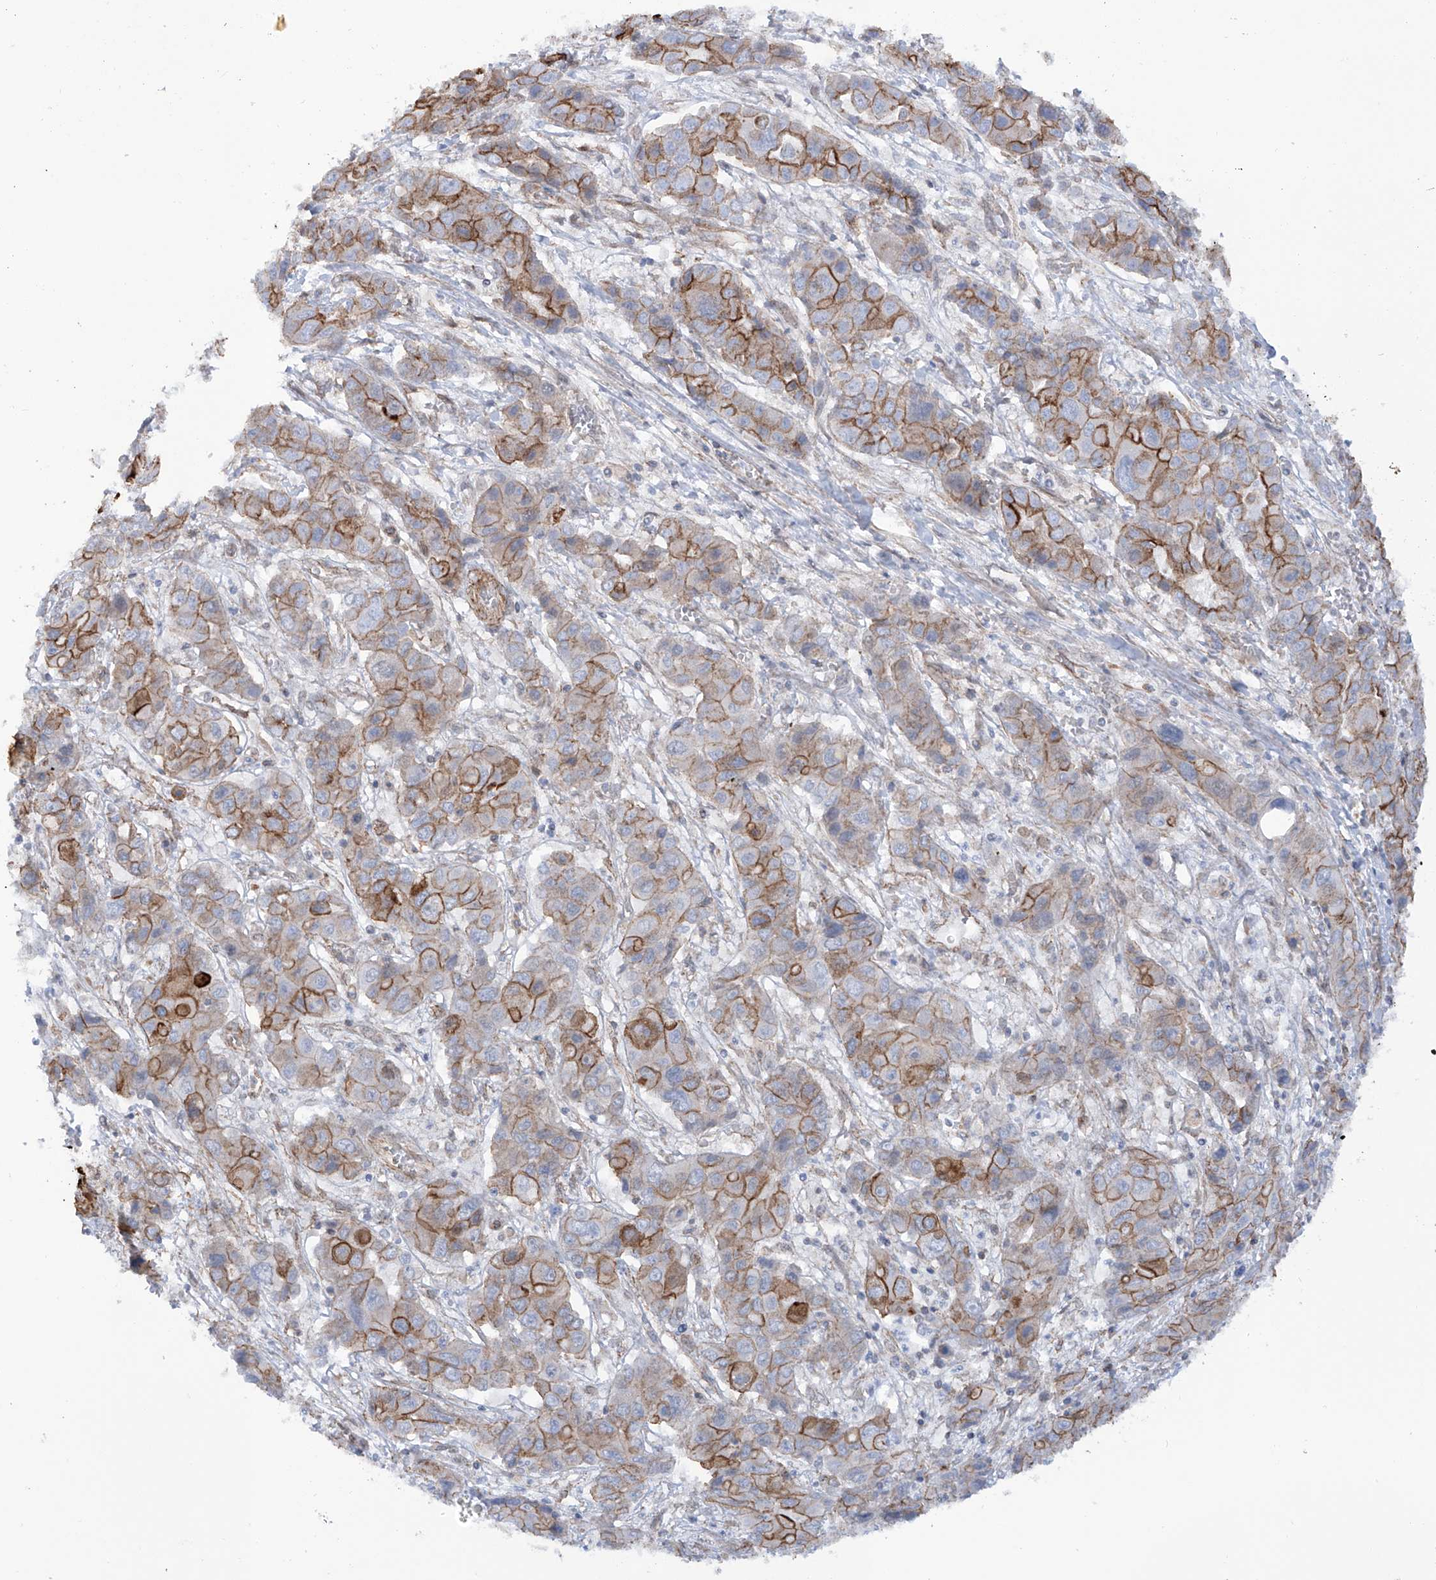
{"staining": {"intensity": "moderate", "quantity": ">75%", "location": "cytoplasmic/membranous"}, "tissue": "liver cancer", "cell_type": "Tumor cells", "image_type": "cancer", "snomed": [{"axis": "morphology", "description": "Cholangiocarcinoma"}, {"axis": "topography", "description": "Liver"}], "caption": "There is medium levels of moderate cytoplasmic/membranous staining in tumor cells of liver cancer, as demonstrated by immunohistochemical staining (brown color).", "gene": "ZNF490", "patient": {"sex": "male", "age": 67}}